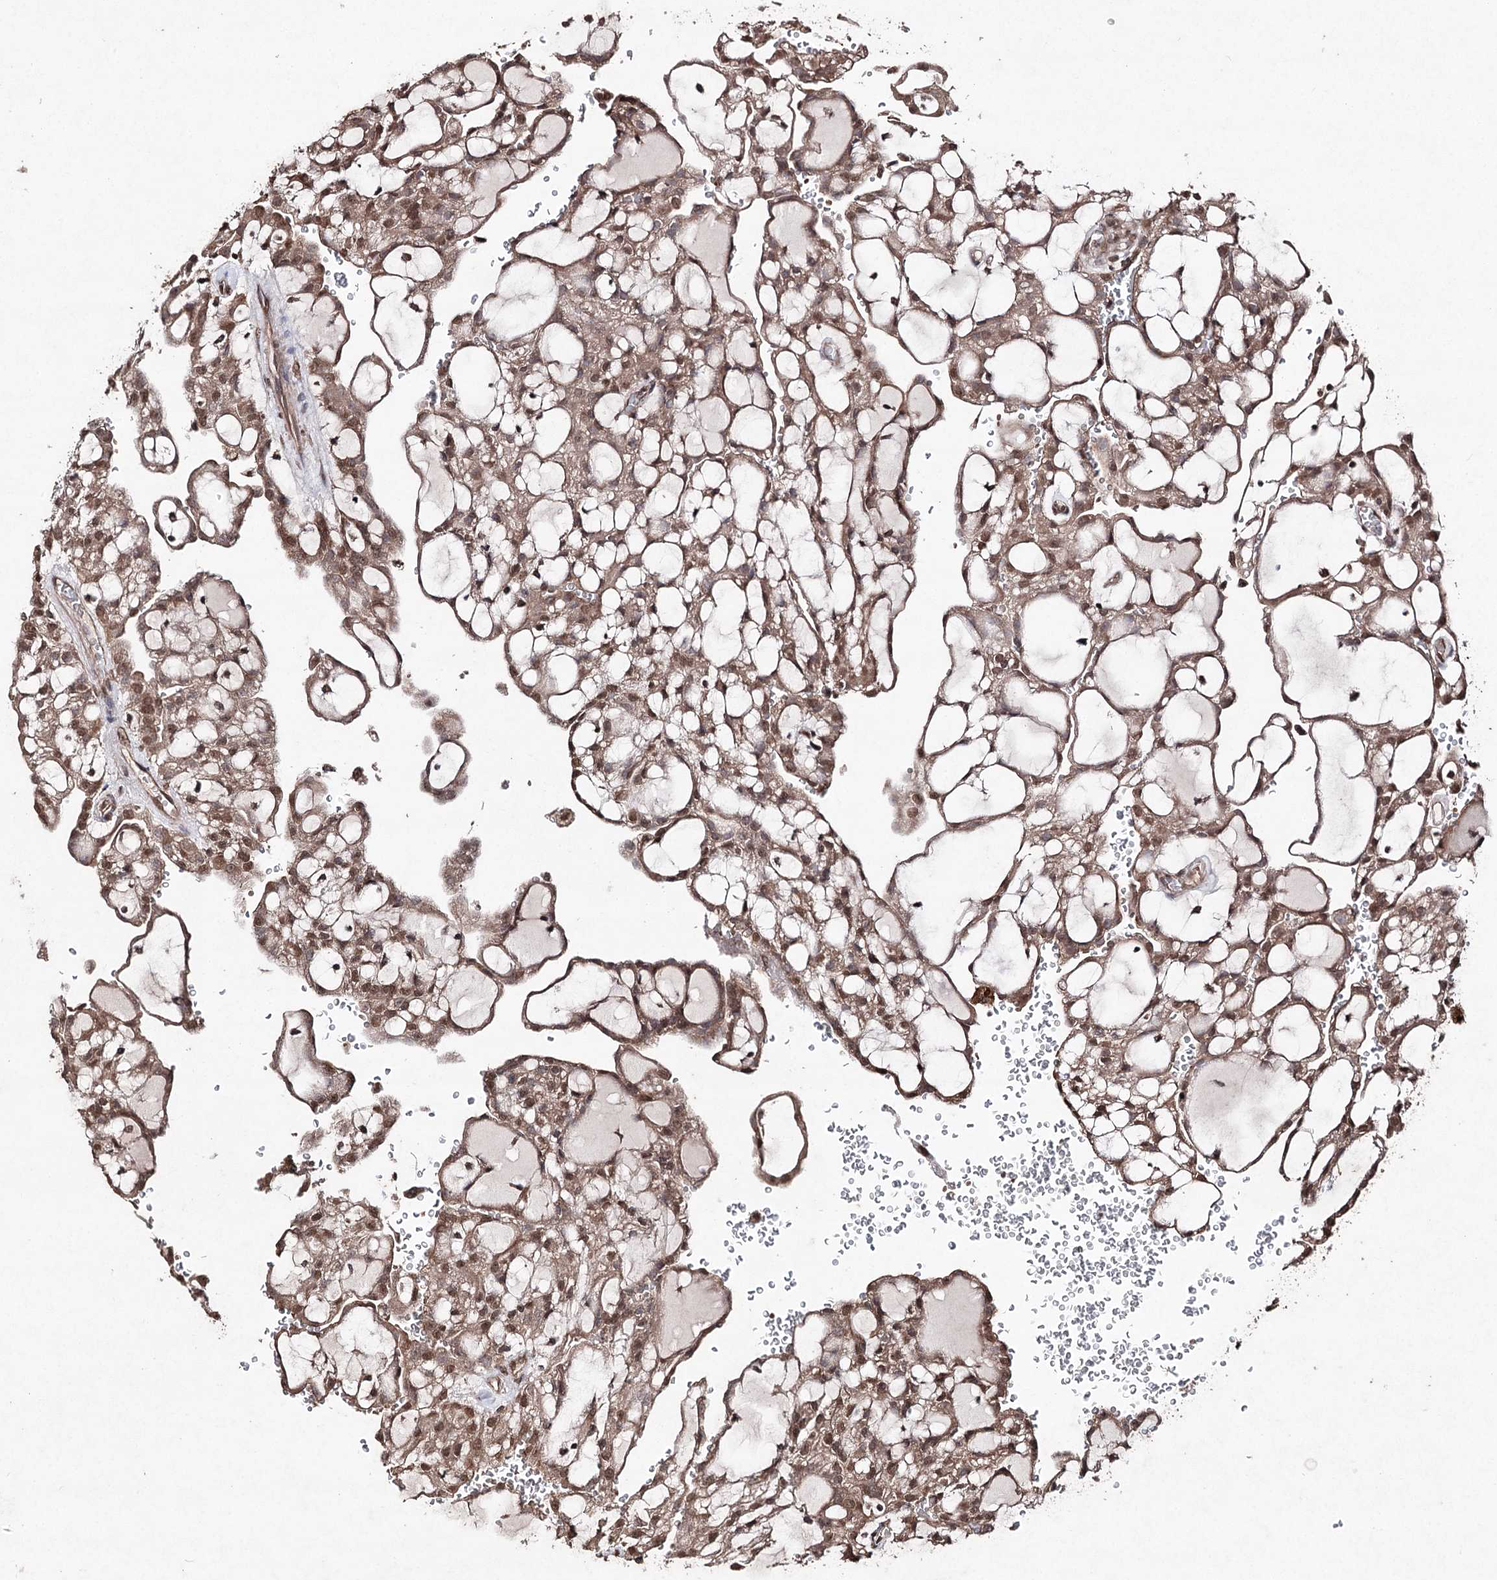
{"staining": {"intensity": "moderate", "quantity": ">75%", "location": "cytoplasmic/membranous,nuclear"}, "tissue": "renal cancer", "cell_type": "Tumor cells", "image_type": "cancer", "snomed": [{"axis": "morphology", "description": "Adenocarcinoma, NOS"}, {"axis": "topography", "description": "Kidney"}], "caption": "Immunohistochemical staining of renal adenocarcinoma exhibits moderate cytoplasmic/membranous and nuclear protein expression in approximately >75% of tumor cells. The staining was performed using DAB (3,3'-diaminobenzidine), with brown indicating positive protein expression. Nuclei are stained blue with hematoxylin.", "gene": "ATG14", "patient": {"sex": "male", "age": 63}}